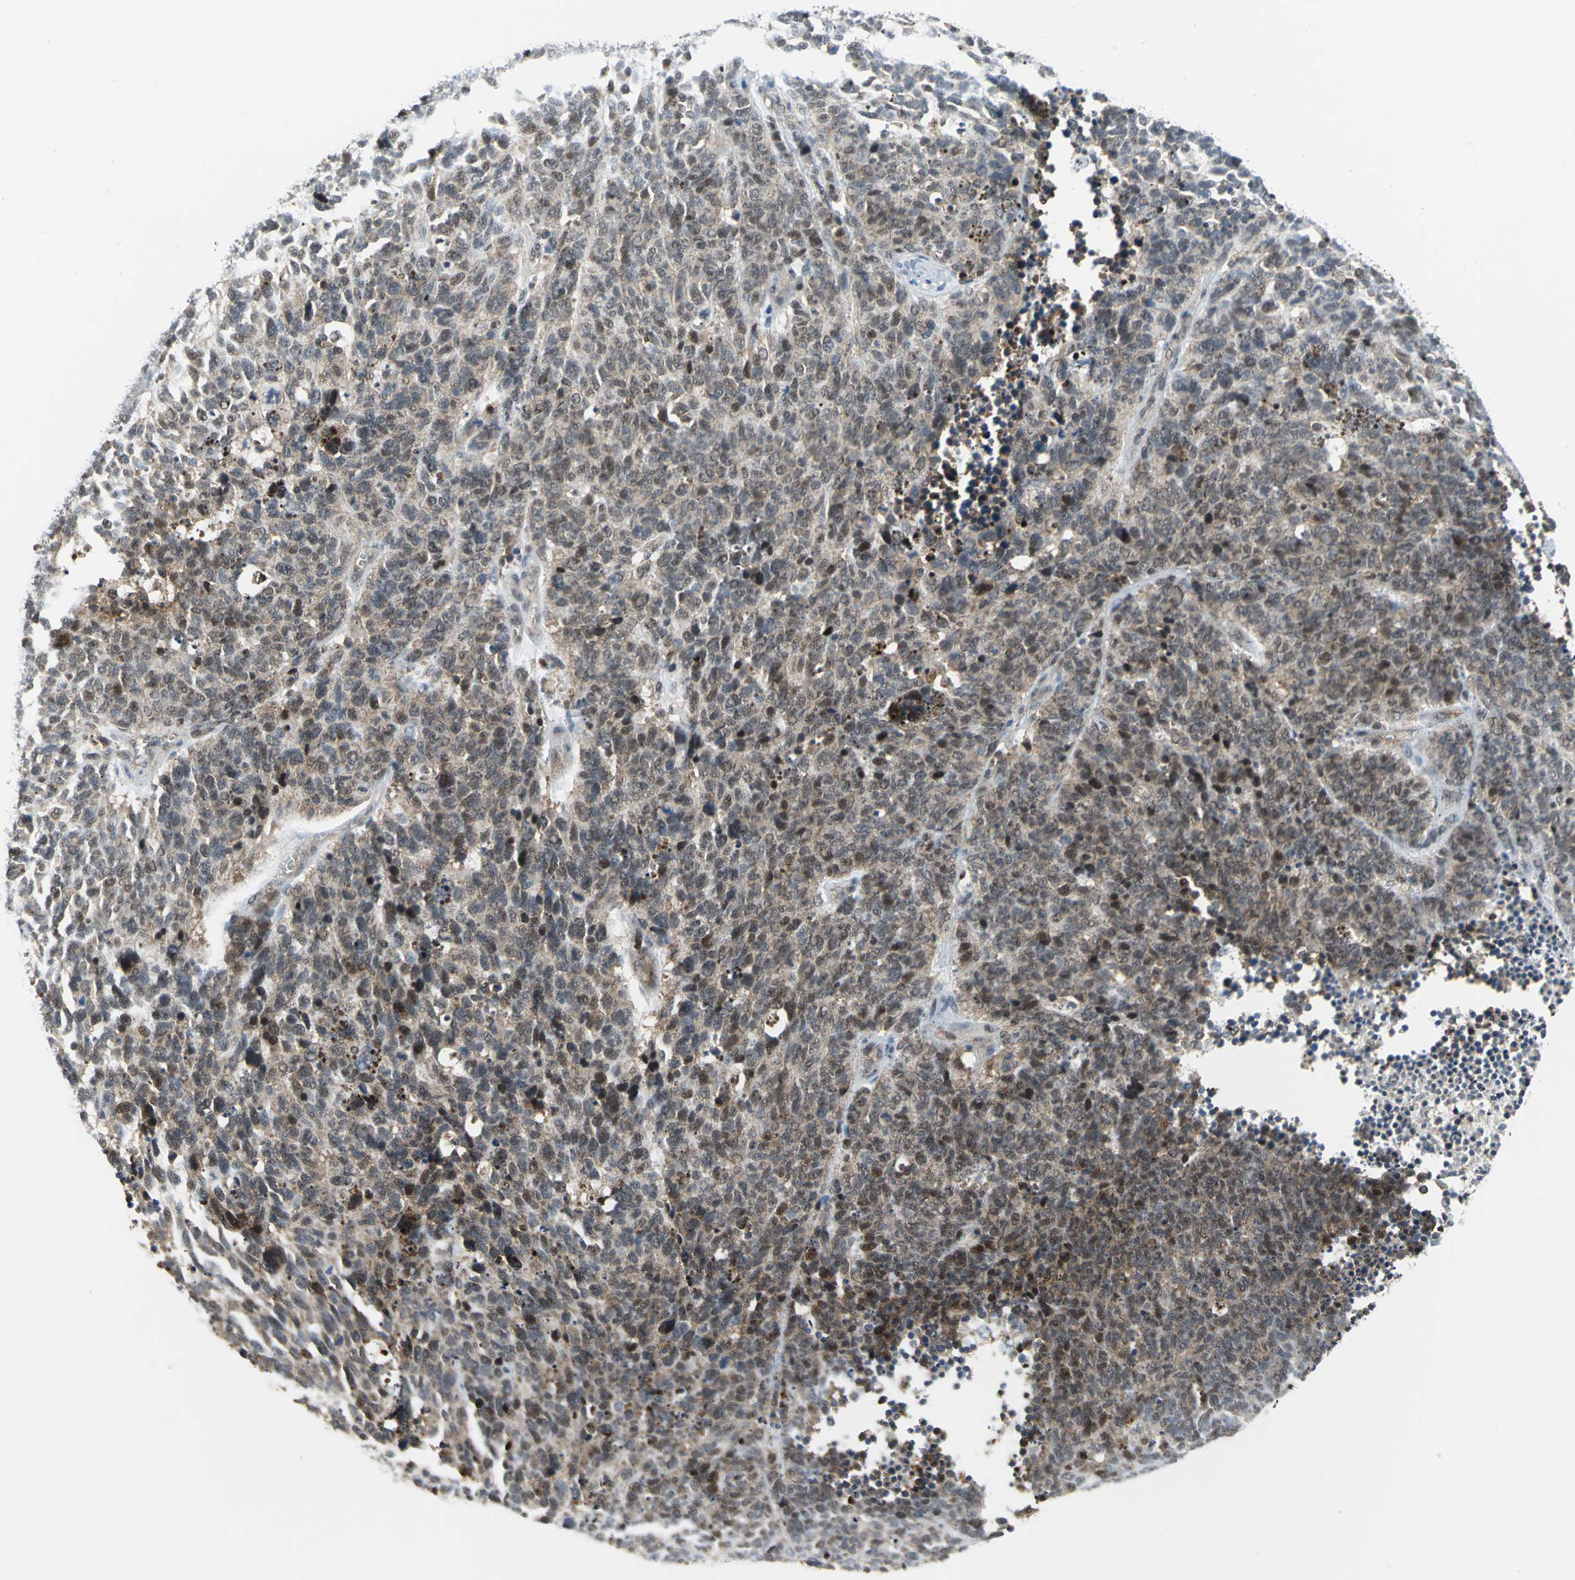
{"staining": {"intensity": "moderate", "quantity": "25%-75%", "location": "nuclear"}, "tissue": "lung cancer", "cell_type": "Tumor cells", "image_type": "cancer", "snomed": [{"axis": "morphology", "description": "Neoplasm, malignant, NOS"}, {"axis": "topography", "description": "Lung"}], "caption": "Immunohistochemistry (DAB (3,3'-diaminobenzidine)) staining of lung neoplasm (malignant) reveals moderate nuclear protein positivity in approximately 25%-75% of tumor cells.", "gene": "PSMA4", "patient": {"sex": "female", "age": 58}}